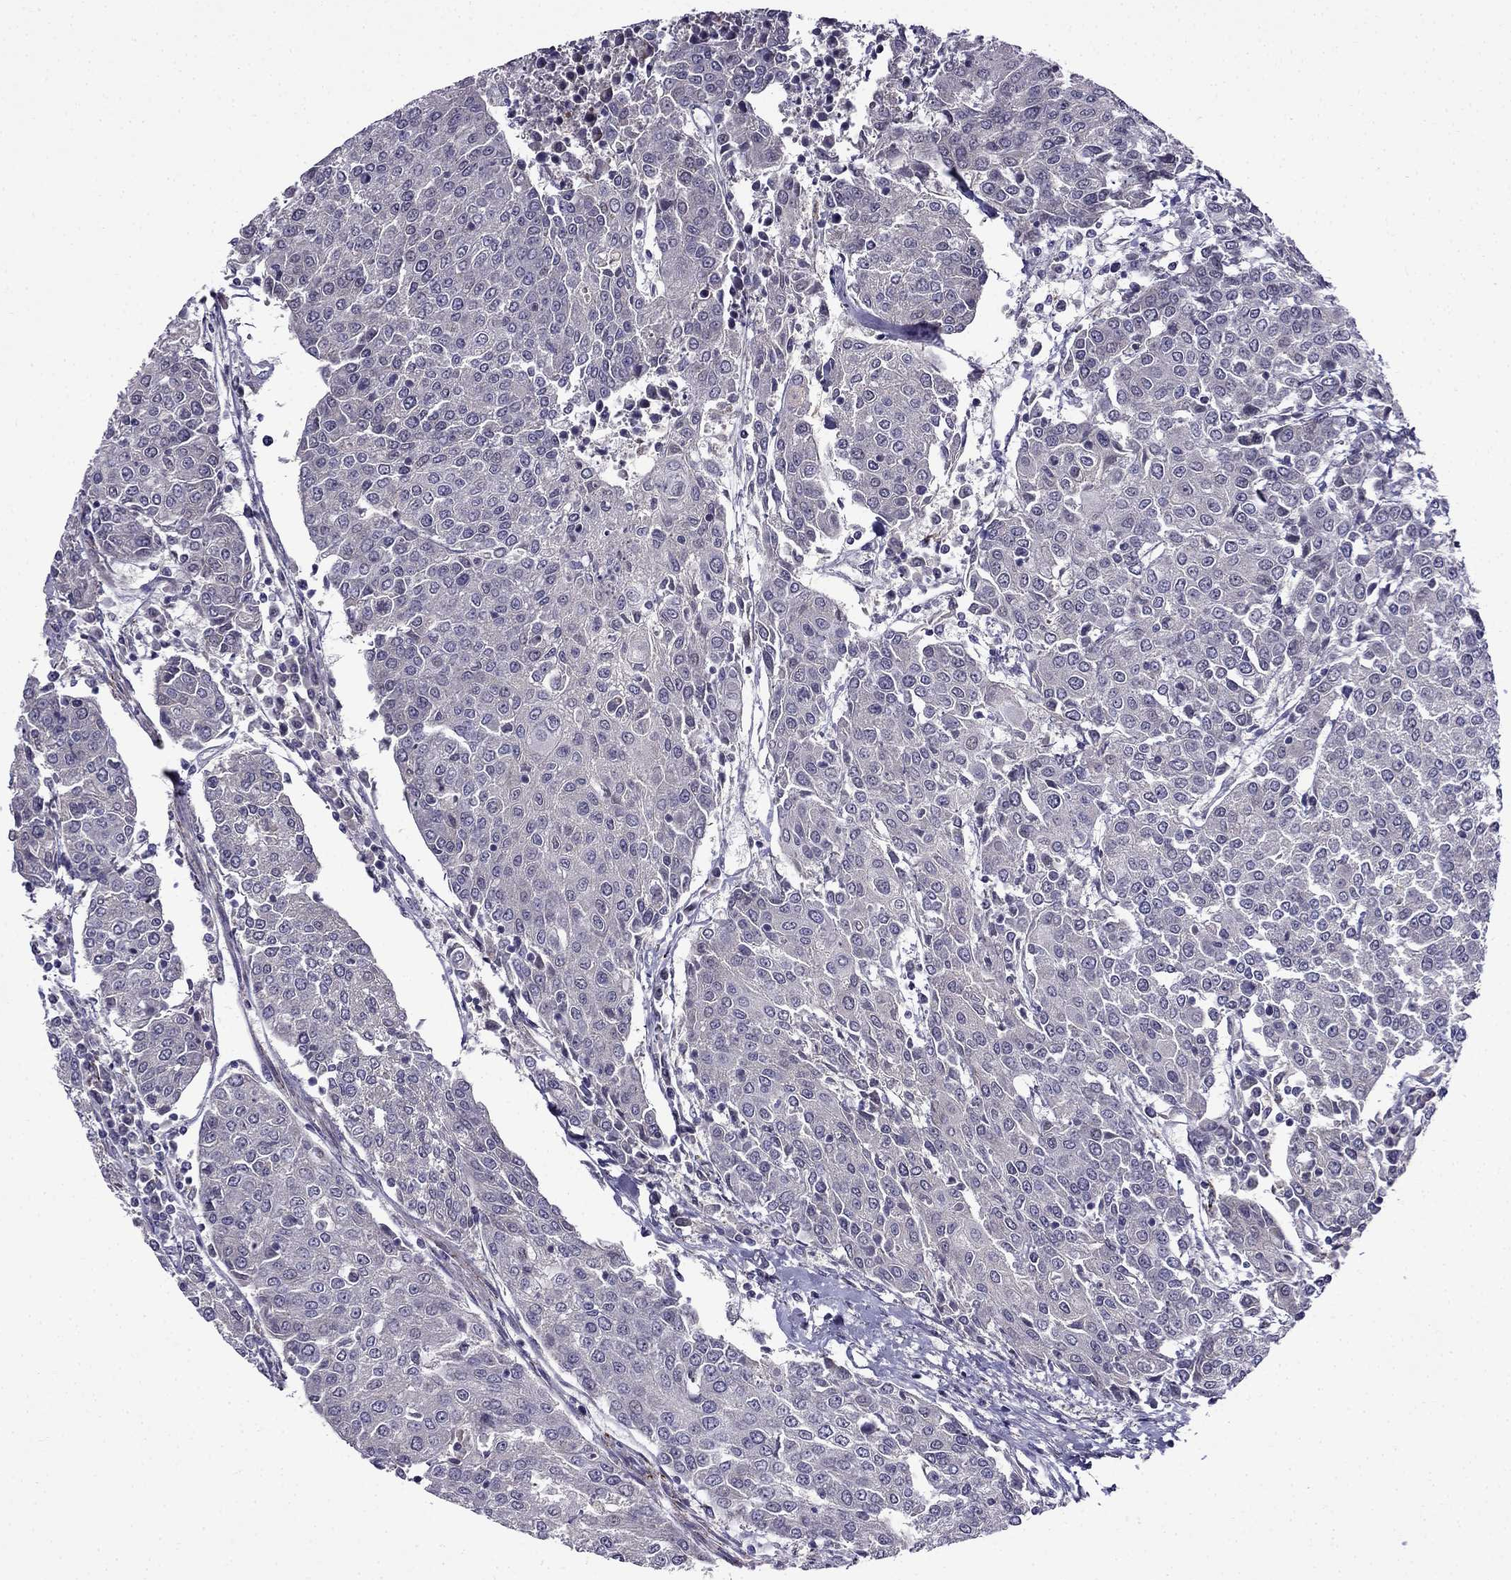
{"staining": {"intensity": "negative", "quantity": "none", "location": "none"}, "tissue": "urothelial cancer", "cell_type": "Tumor cells", "image_type": "cancer", "snomed": [{"axis": "morphology", "description": "Urothelial carcinoma, High grade"}, {"axis": "topography", "description": "Urinary bladder"}], "caption": "Human urothelial cancer stained for a protein using immunohistochemistry (IHC) displays no staining in tumor cells.", "gene": "PI16", "patient": {"sex": "female", "age": 85}}